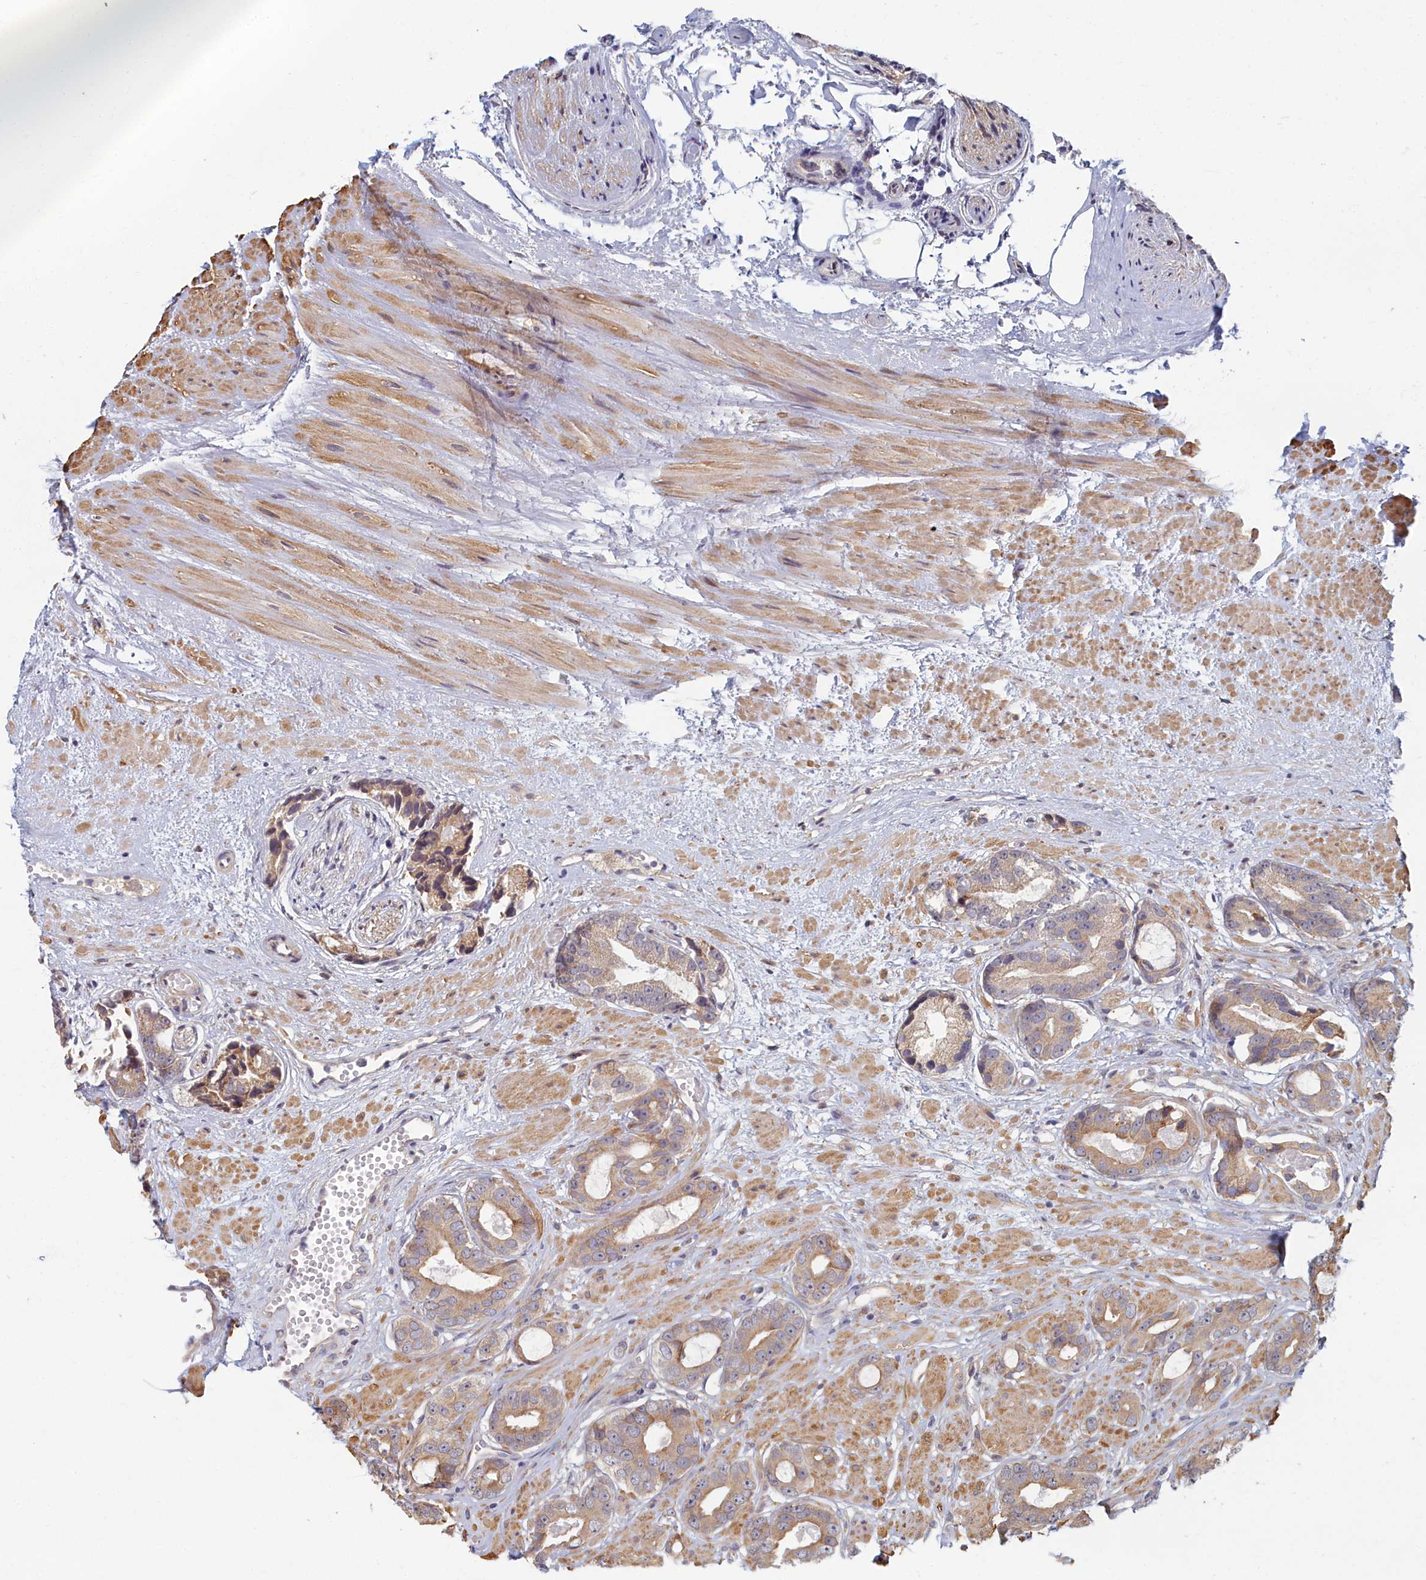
{"staining": {"intensity": "weak", "quantity": ">75%", "location": "cytoplasmic/membranous"}, "tissue": "prostate cancer", "cell_type": "Tumor cells", "image_type": "cancer", "snomed": [{"axis": "morphology", "description": "Adenocarcinoma, Low grade"}, {"axis": "topography", "description": "Prostate"}], "caption": "Prostate adenocarcinoma (low-grade) stained with DAB immunohistochemistry (IHC) demonstrates low levels of weak cytoplasmic/membranous positivity in approximately >75% of tumor cells. Using DAB (3,3'-diaminobenzidine) (brown) and hematoxylin (blue) stains, captured at high magnification using brightfield microscopy.", "gene": "MAK16", "patient": {"sex": "male", "age": 64}}